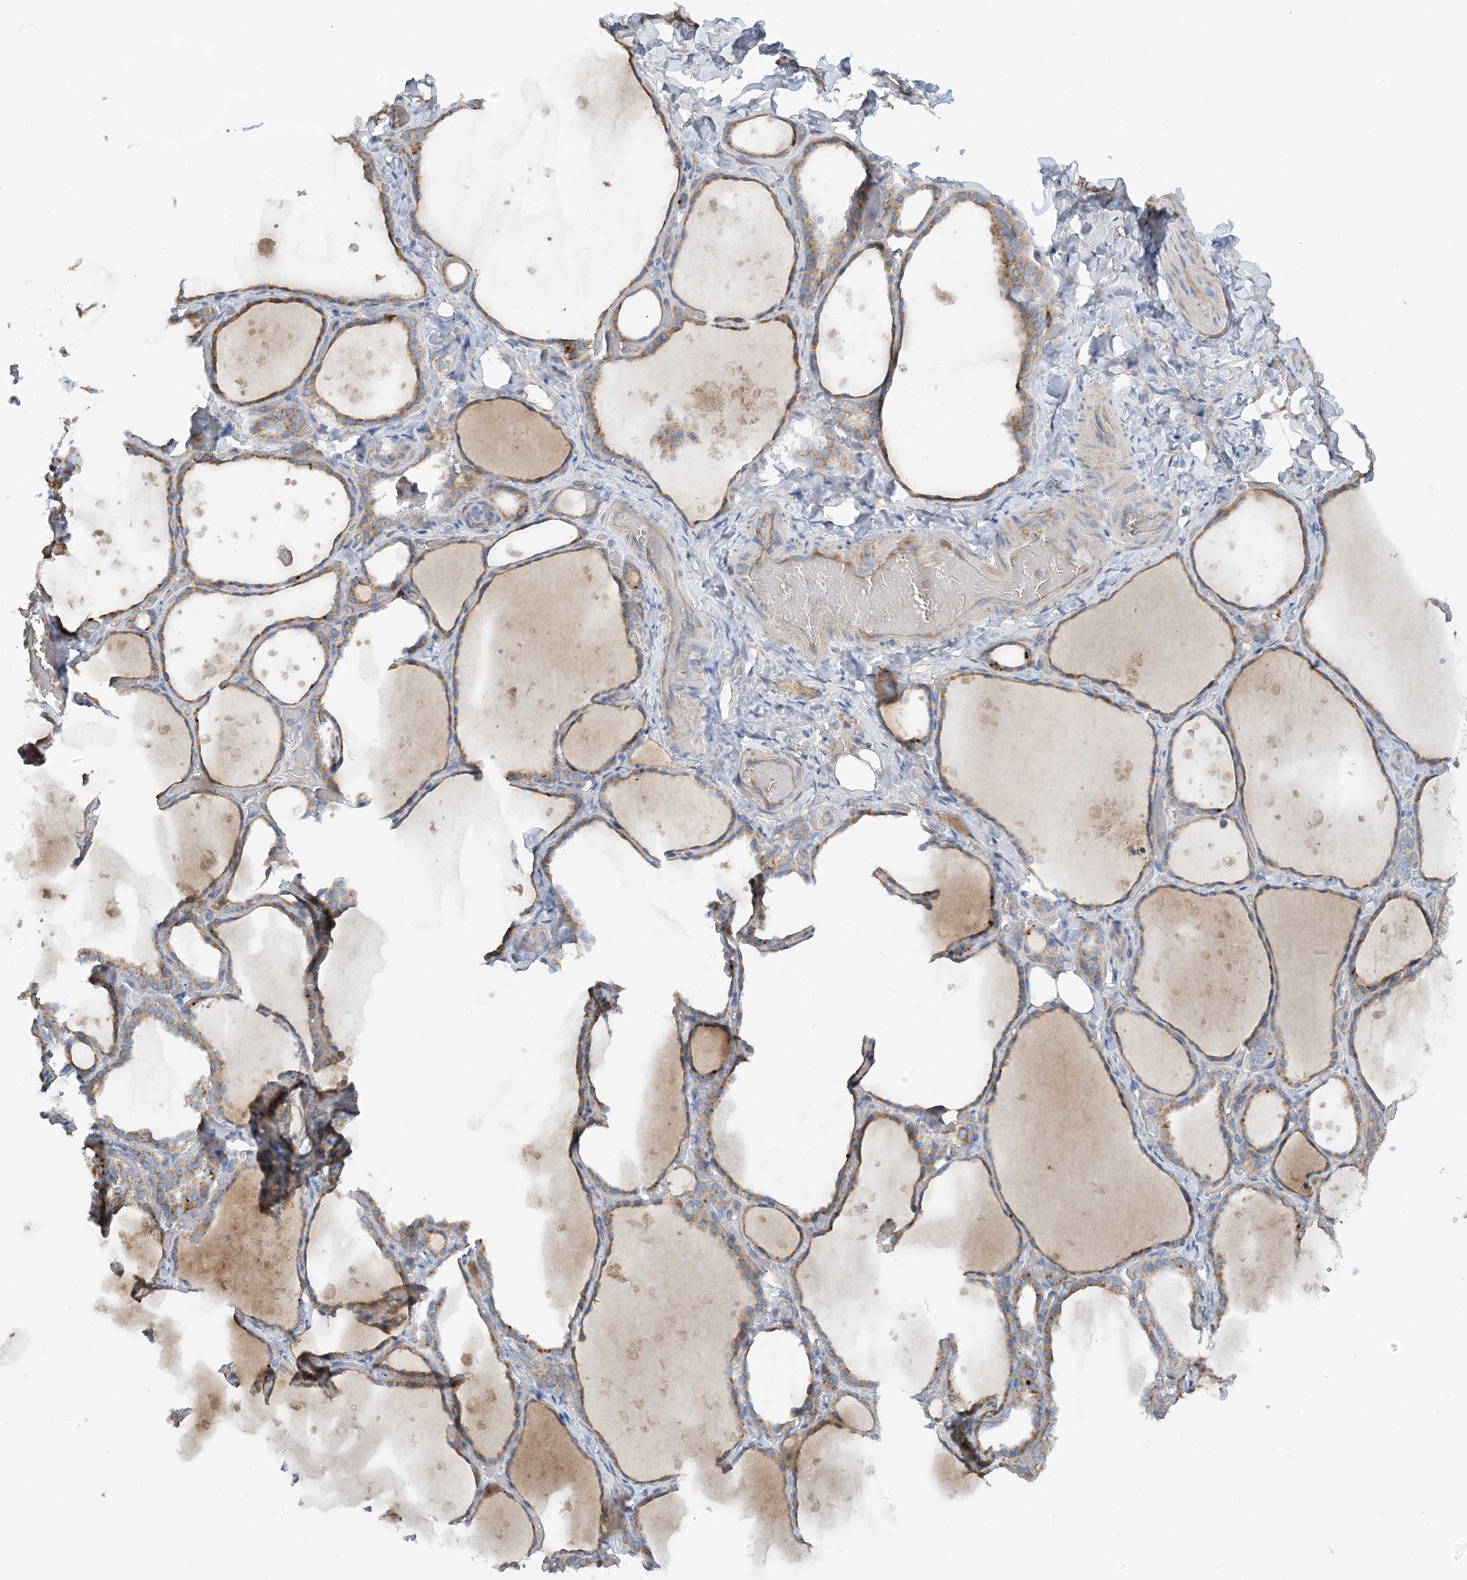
{"staining": {"intensity": "moderate", "quantity": ">75%", "location": "cytoplasmic/membranous"}, "tissue": "thyroid gland", "cell_type": "Glandular cells", "image_type": "normal", "snomed": [{"axis": "morphology", "description": "Normal tissue, NOS"}, {"axis": "topography", "description": "Thyroid gland"}], "caption": "Immunohistochemical staining of benign thyroid gland shows moderate cytoplasmic/membranous protein expression in about >75% of glandular cells.", "gene": "PHOSPHO2", "patient": {"sex": "female", "age": 44}}